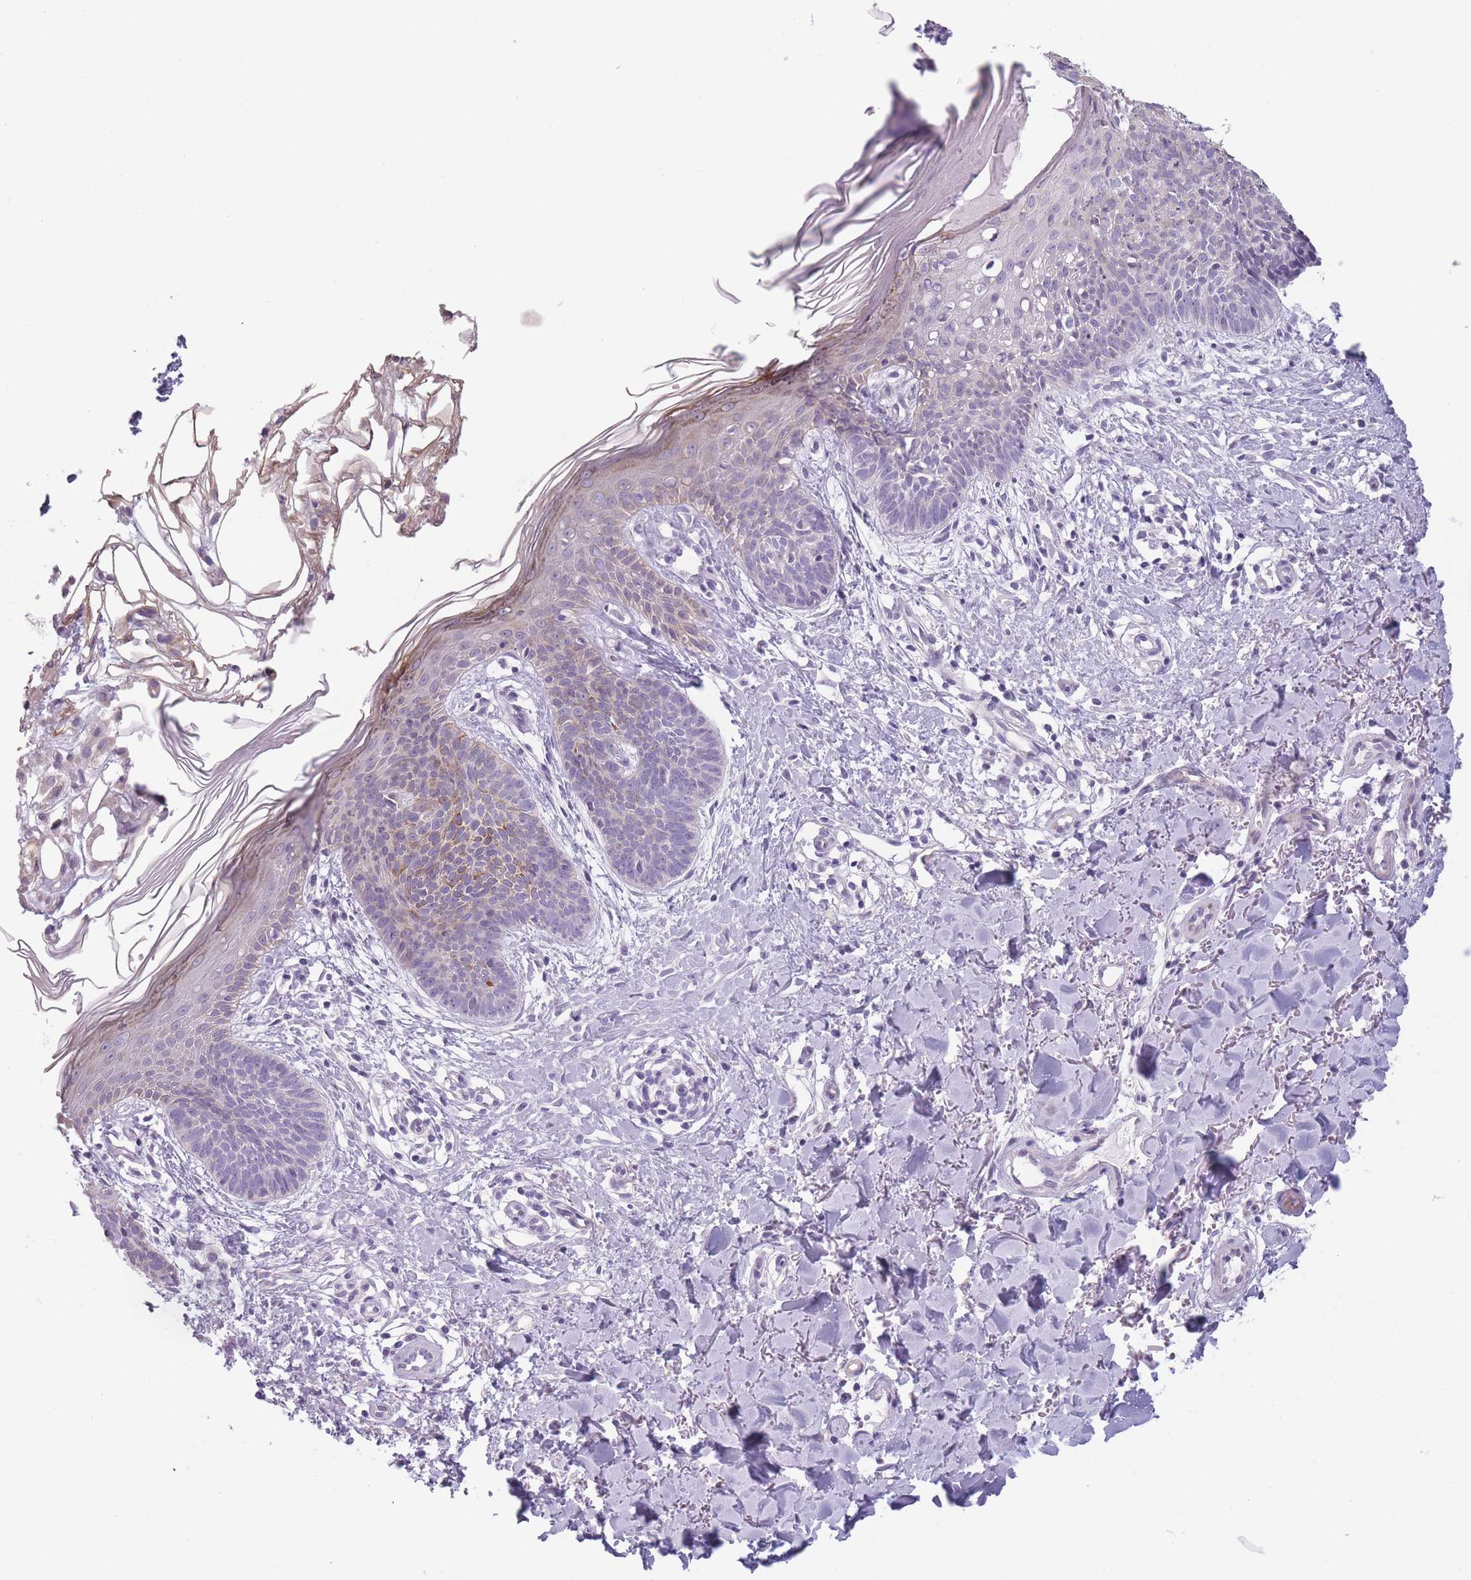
{"staining": {"intensity": "moderate", "quantity": "<25%", "location": "cytoplasmic/membranous"}, "tissue": "skin cancer", "cell_type": "Tumor cells", "image_type": "cancer", "snomed": [{"axis": "morphology", "description": "Basal cell carcinoma"}, {"axis": "topography", "description": "Skin"}], "caption": "A low amount of moderate cytoplasmic/membranous expression is present in about <25% of tumor cells in skin cancer (basal cell carcinoma) tissue. (IHC, brightfield microscopy, high magnification).", "gene": "TMEM236", "patient": {"sex": "male", "age": 78}}